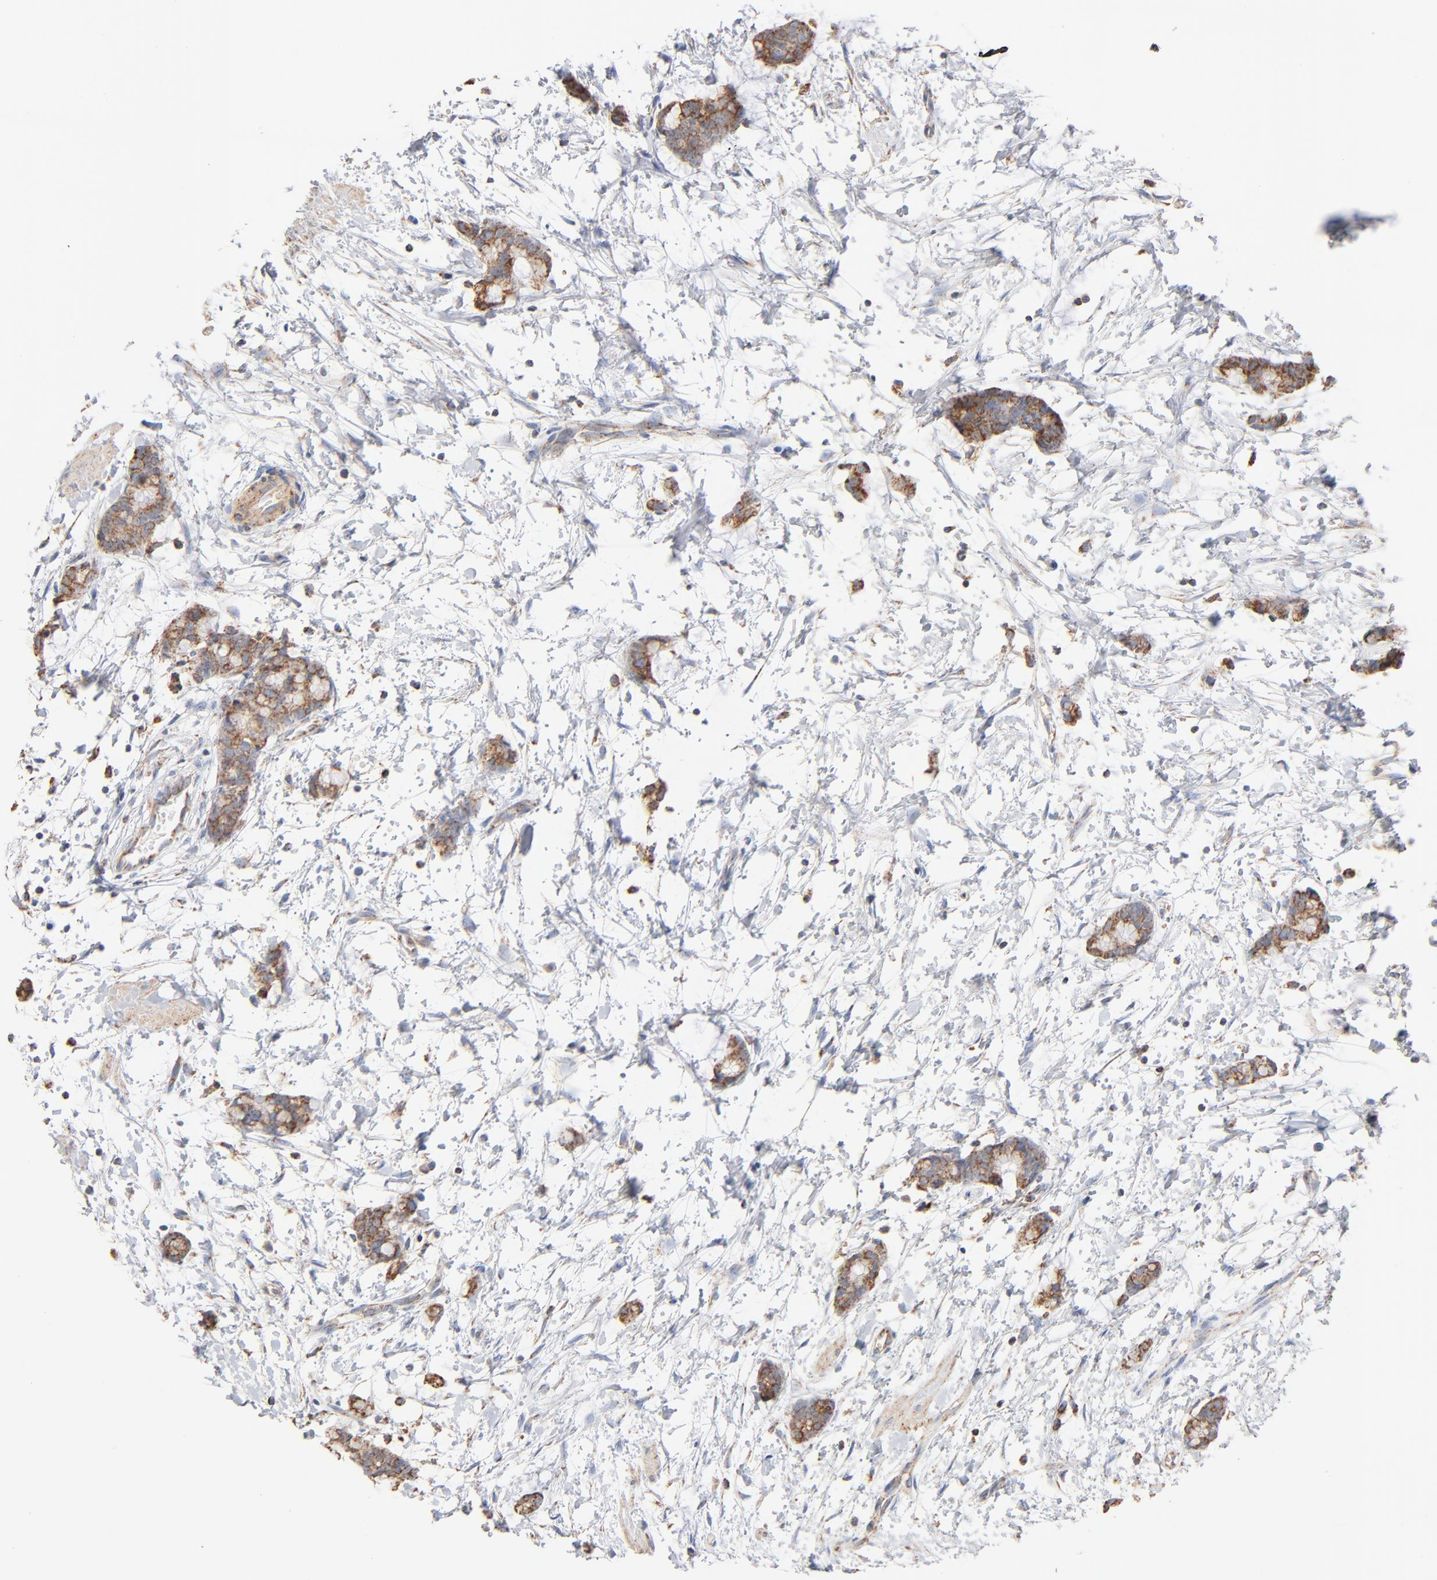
{"staining": {"intensity": "strong", "quantity": ">75%", "location": "cytoplasmic/membranous"}, "tissue": "colorectal cancer", "cell_type": "Tumor cells", "image_type": "cancer", "snomed": [{"axis": "morphology", "description": "Adenocarcinoma, NOS"}, {"axis": "topography", "description": "Colon"}], "caption": "This is a histology image of immunohistochemistry staining of colorectal cancer (adenocarcinoma), which shows strong staining in the cytoplasmic/membranous of tumor cells.", "gene": "UQCRC1", "patient": {"sex": "male", "age": 14}}